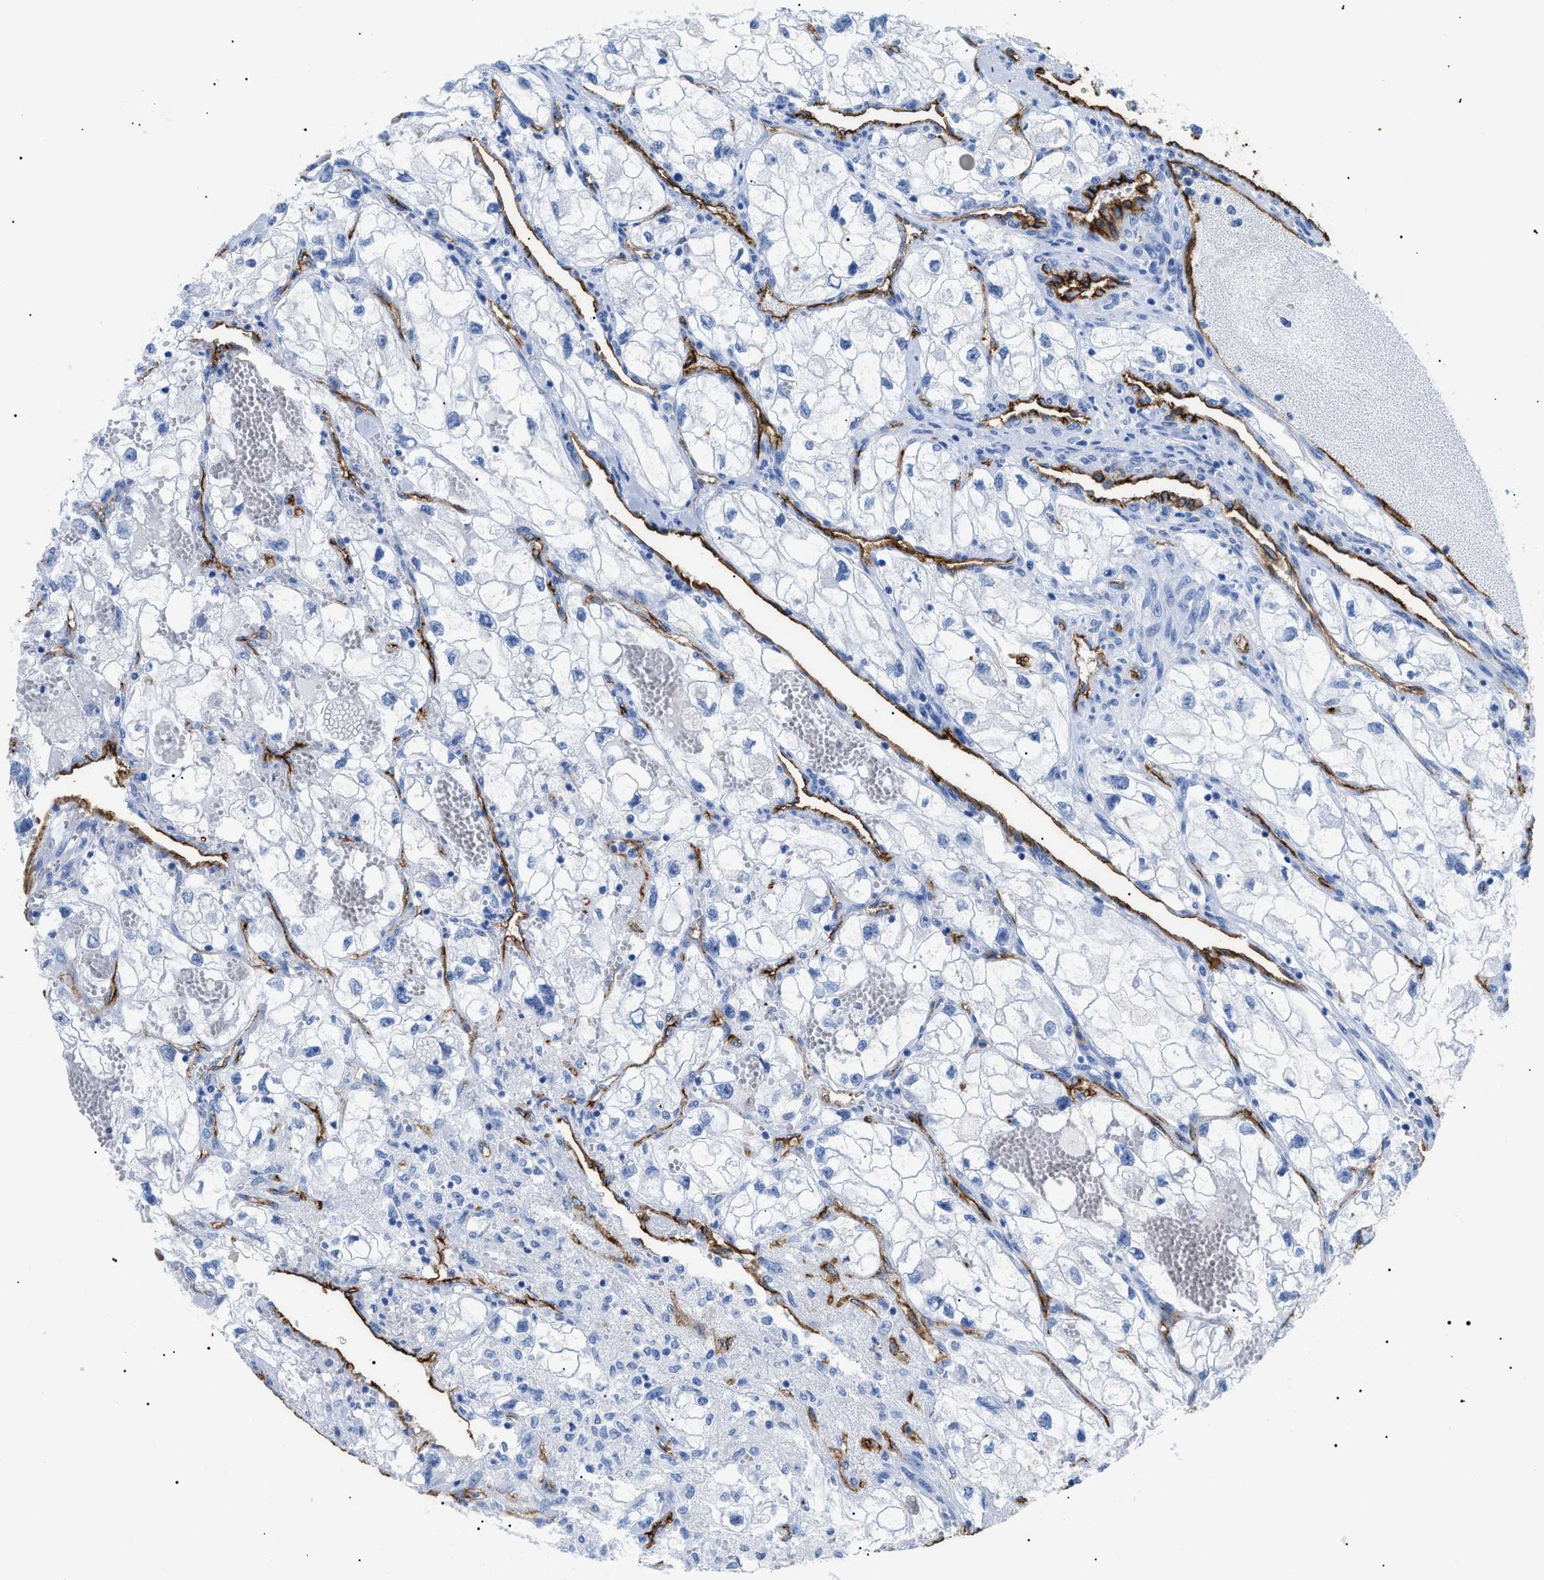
{"staining": {"intensity": "negative", "quantity": "none", "location": "none"}, "tissue": "renal cancer", "cell_type": "Tumor cells", "image_type": "cancer", "snomed": [{"axis": "morphology", "description": "Adenocarcinoma, NOS"}, {"axis": "topography", "description": "Kidney"}], "caption": "This is an immunohistochemistry (IHC) histopathology image of adenocarcinoma (renal). There is no positivity in tumor cells.", "gene": "PODXL", "patient": {"sex": "female", "age": 70}}